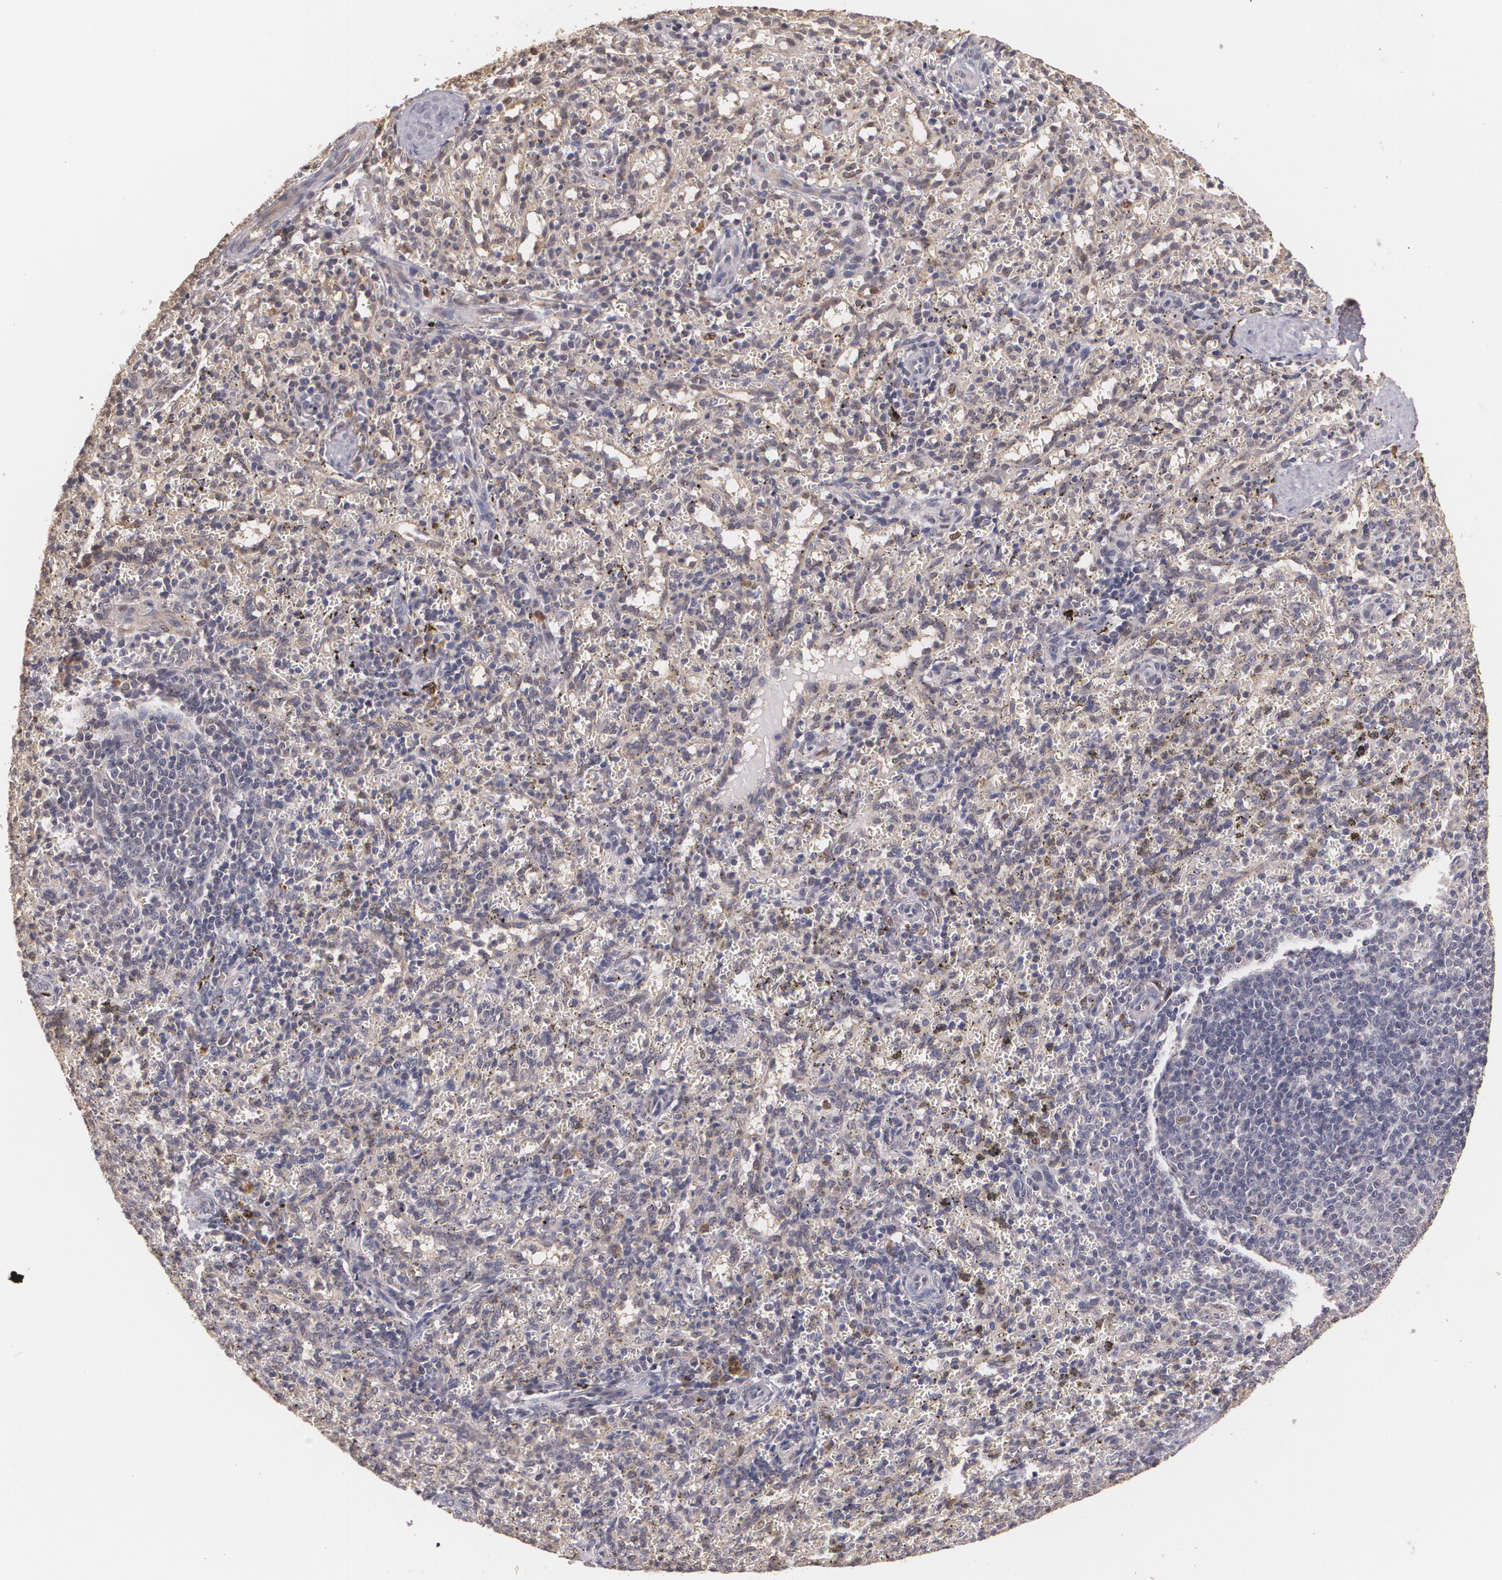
{"staining": {"intensity": "weak", "quantity": "<25%", "location": "cytoplasmic/membranous"}, "tissue": "spleen", "cell_type": "Cells in red pulp", "image_type": "normal", "snomed": [{"axis": "morphology", "description": "Normal tissue, NOS"}, {"axis": "topography", "description": "Spleen"}], "caption": "A histopathology image of spleen stained for a protein reveals no brown staining in cells in red pulp. (DAB (3,3'-diaminobenzidine) immunohistochemistry with hematoxylin counter stain).", "gene": "BRCA1", "patient": {"sex": "female", "age": 10}}